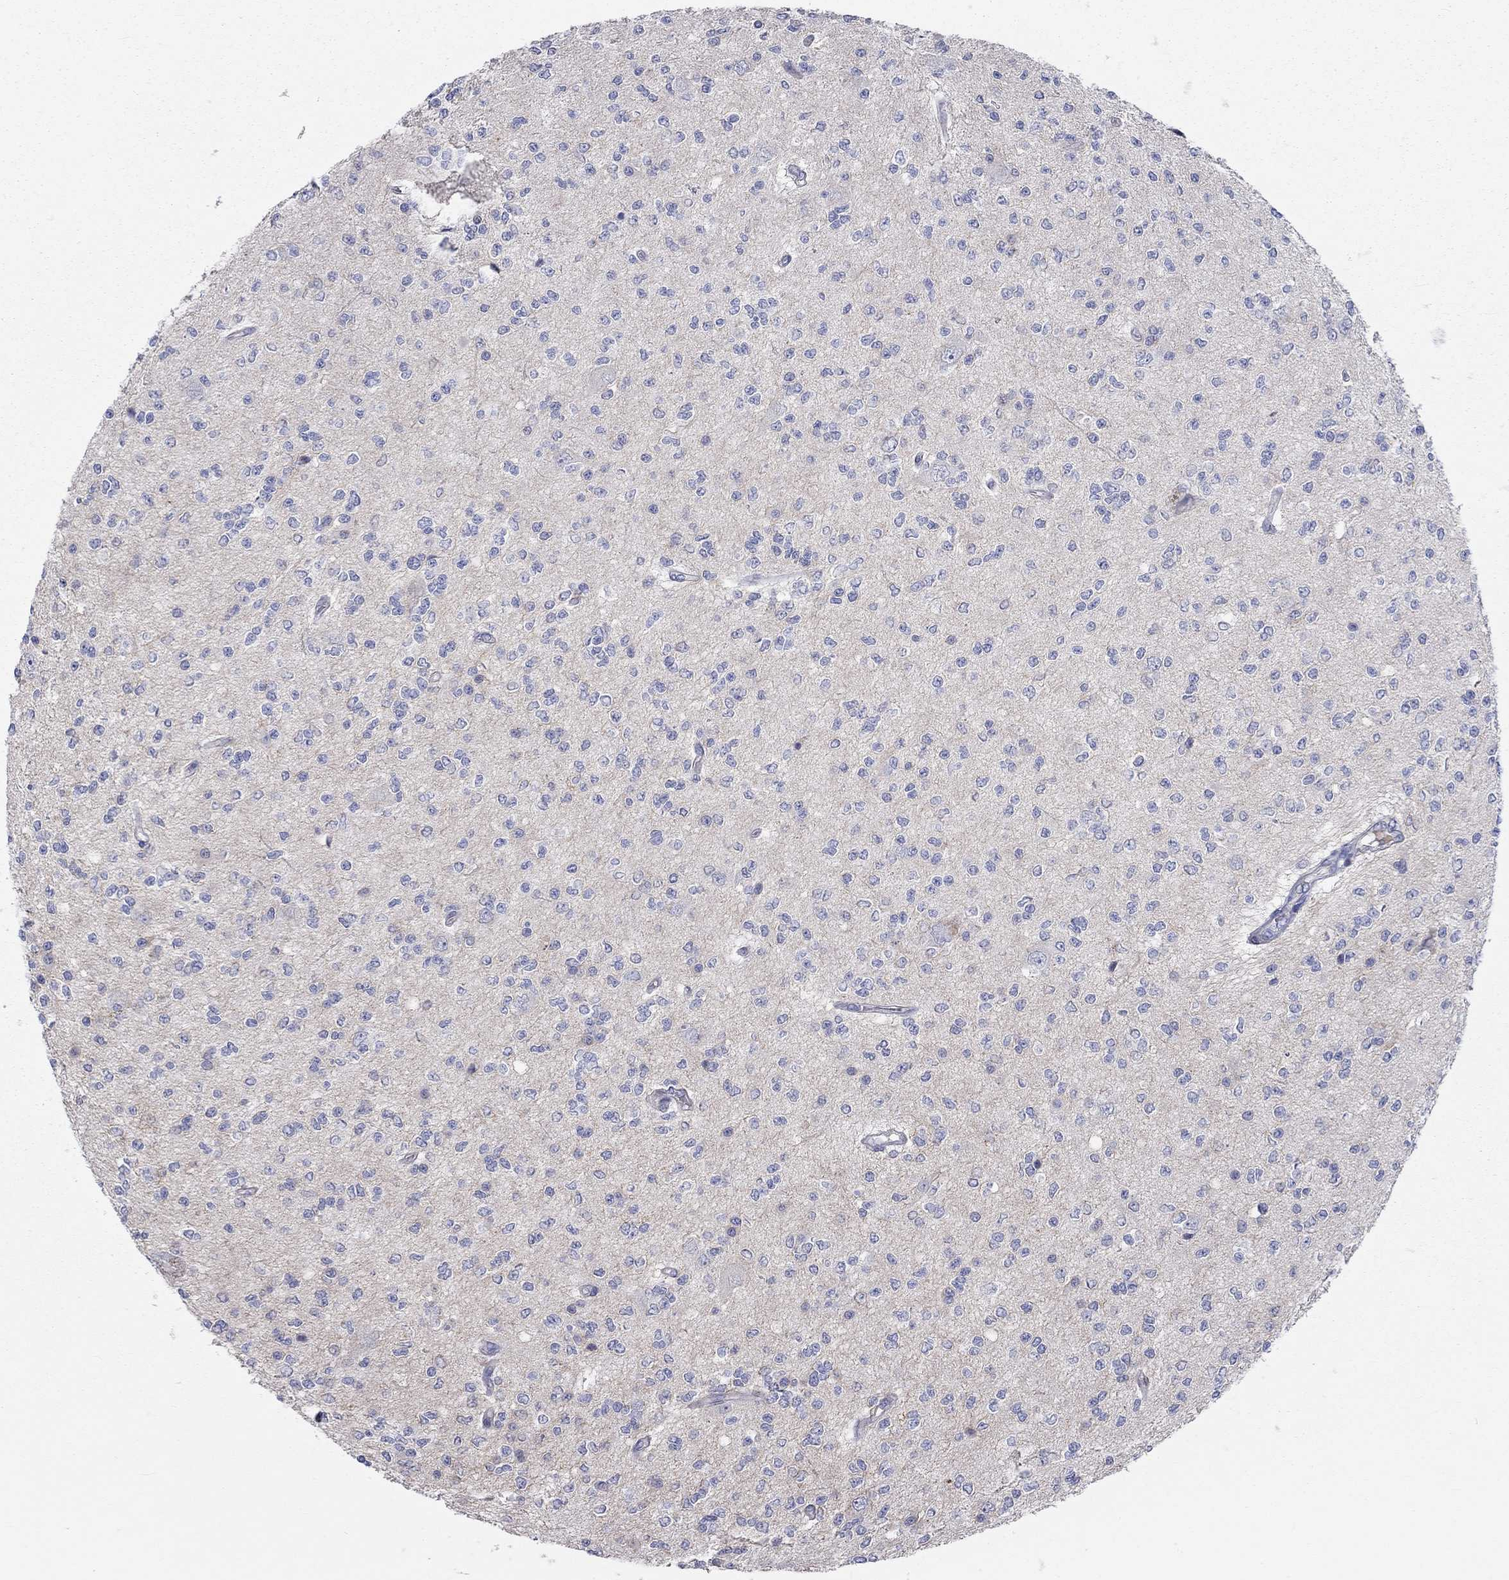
{"staining": {"intensity": "negative", "quantity": "none", "location": "none"}, "tissue": "glioma", "cell_type": "Tumor cells", "image_type": "cancer", "snomed": [{"axis": "morphology", "description": "Glioma, malignant, Low grade"}, {"axis": "topography", "description": "Brain"}], "caption": "Micrograph shows no protein staining in tumor cells of glioma tissue.", "gene": "PCDHGA10", "patient": {"sex": "male", "age": 67}}